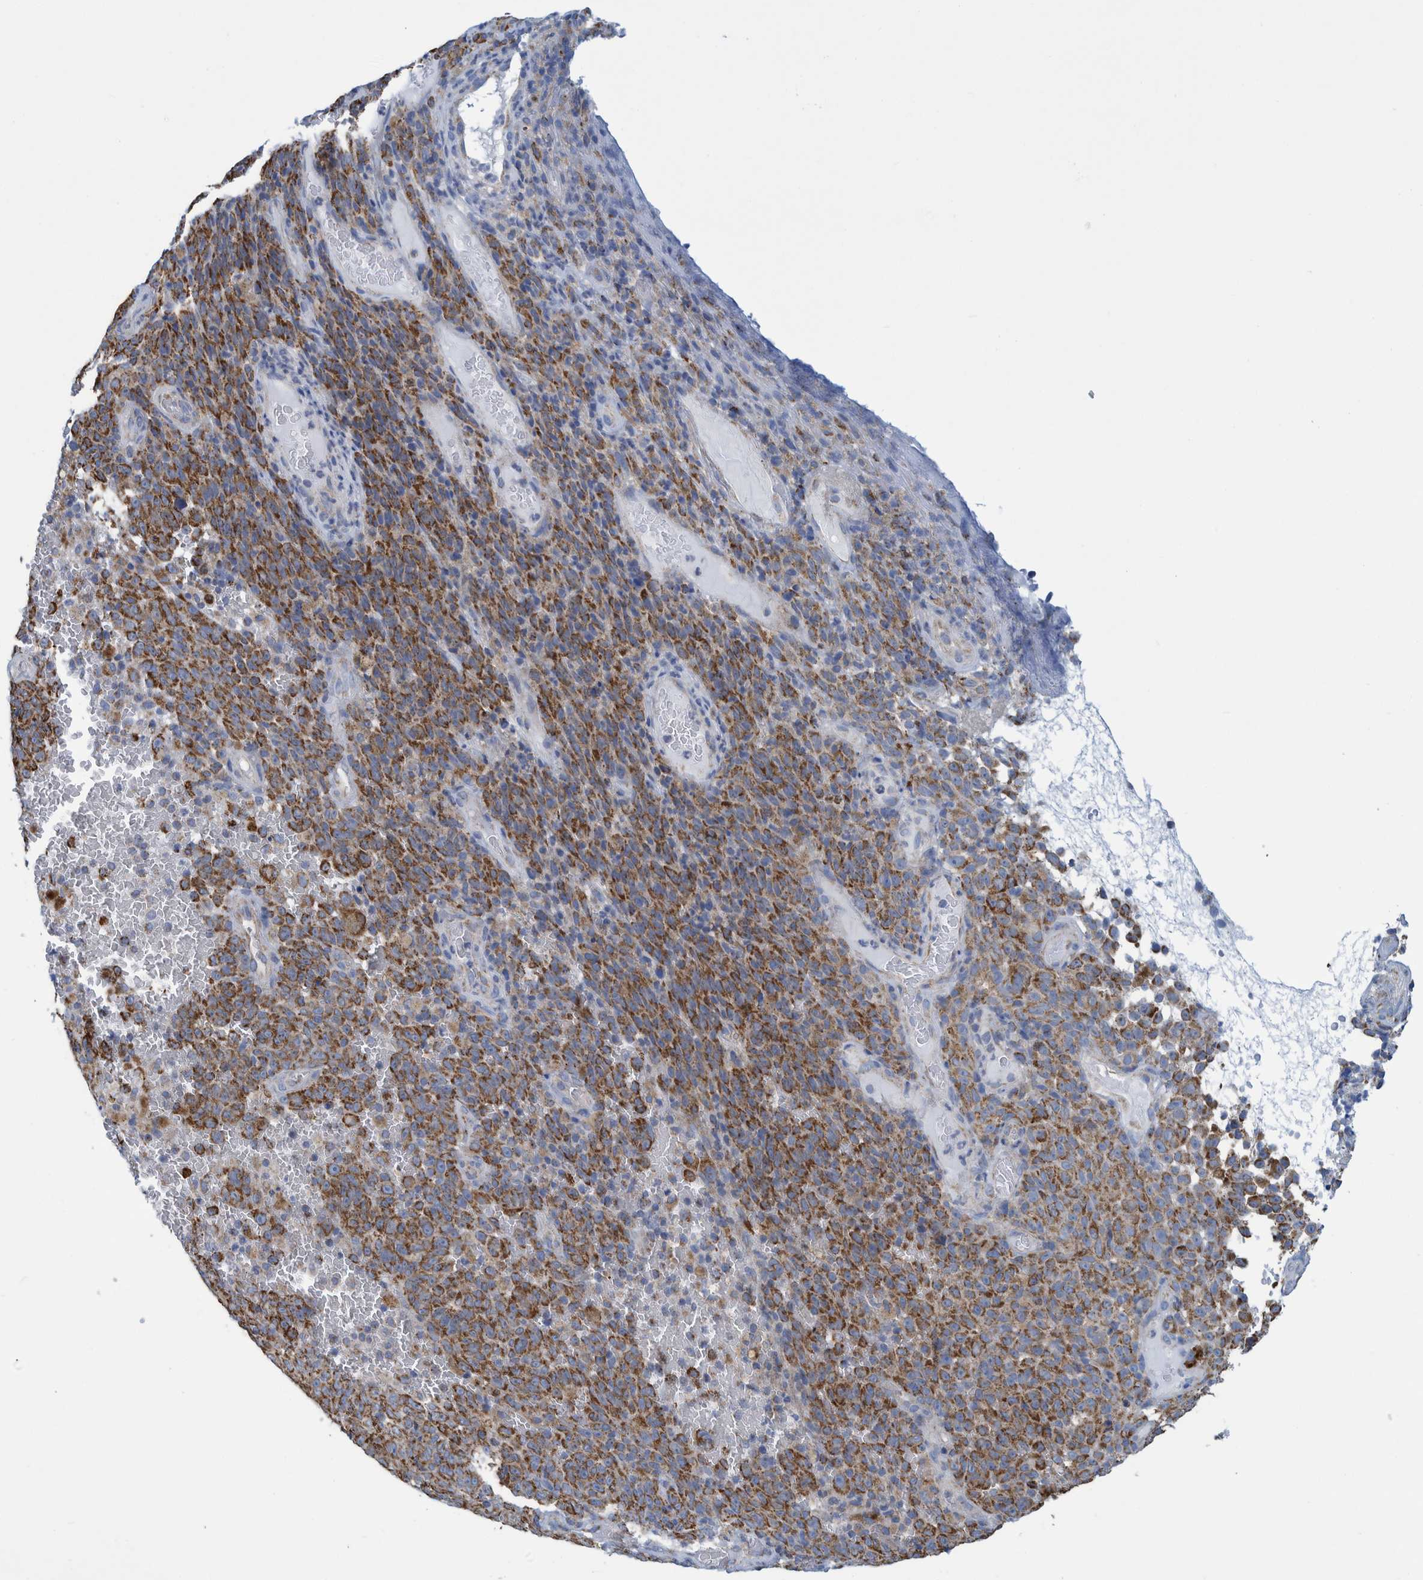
{"staining": {"intensity": "strong", "quantity": "25%-75%", "location": "cytoplasmic/membranous"}, "tissue": "melanoma", "cell_type": "Tumor cells", "image_type": "cancer", "snomed": [{"axis": "morphology", "description": "Malignant melanoma, NOS"}, {"axis": "topography", "description": "Skin"}], "caption": "This image displays immunohistochemistry (IHC) staining of human melanoma, with high strong cytoplasmic/membranous staining in approximately 25%-75% of tumor cells.", "gene": "MRPS7", "patient": {"sex": "female", "age": 82}}